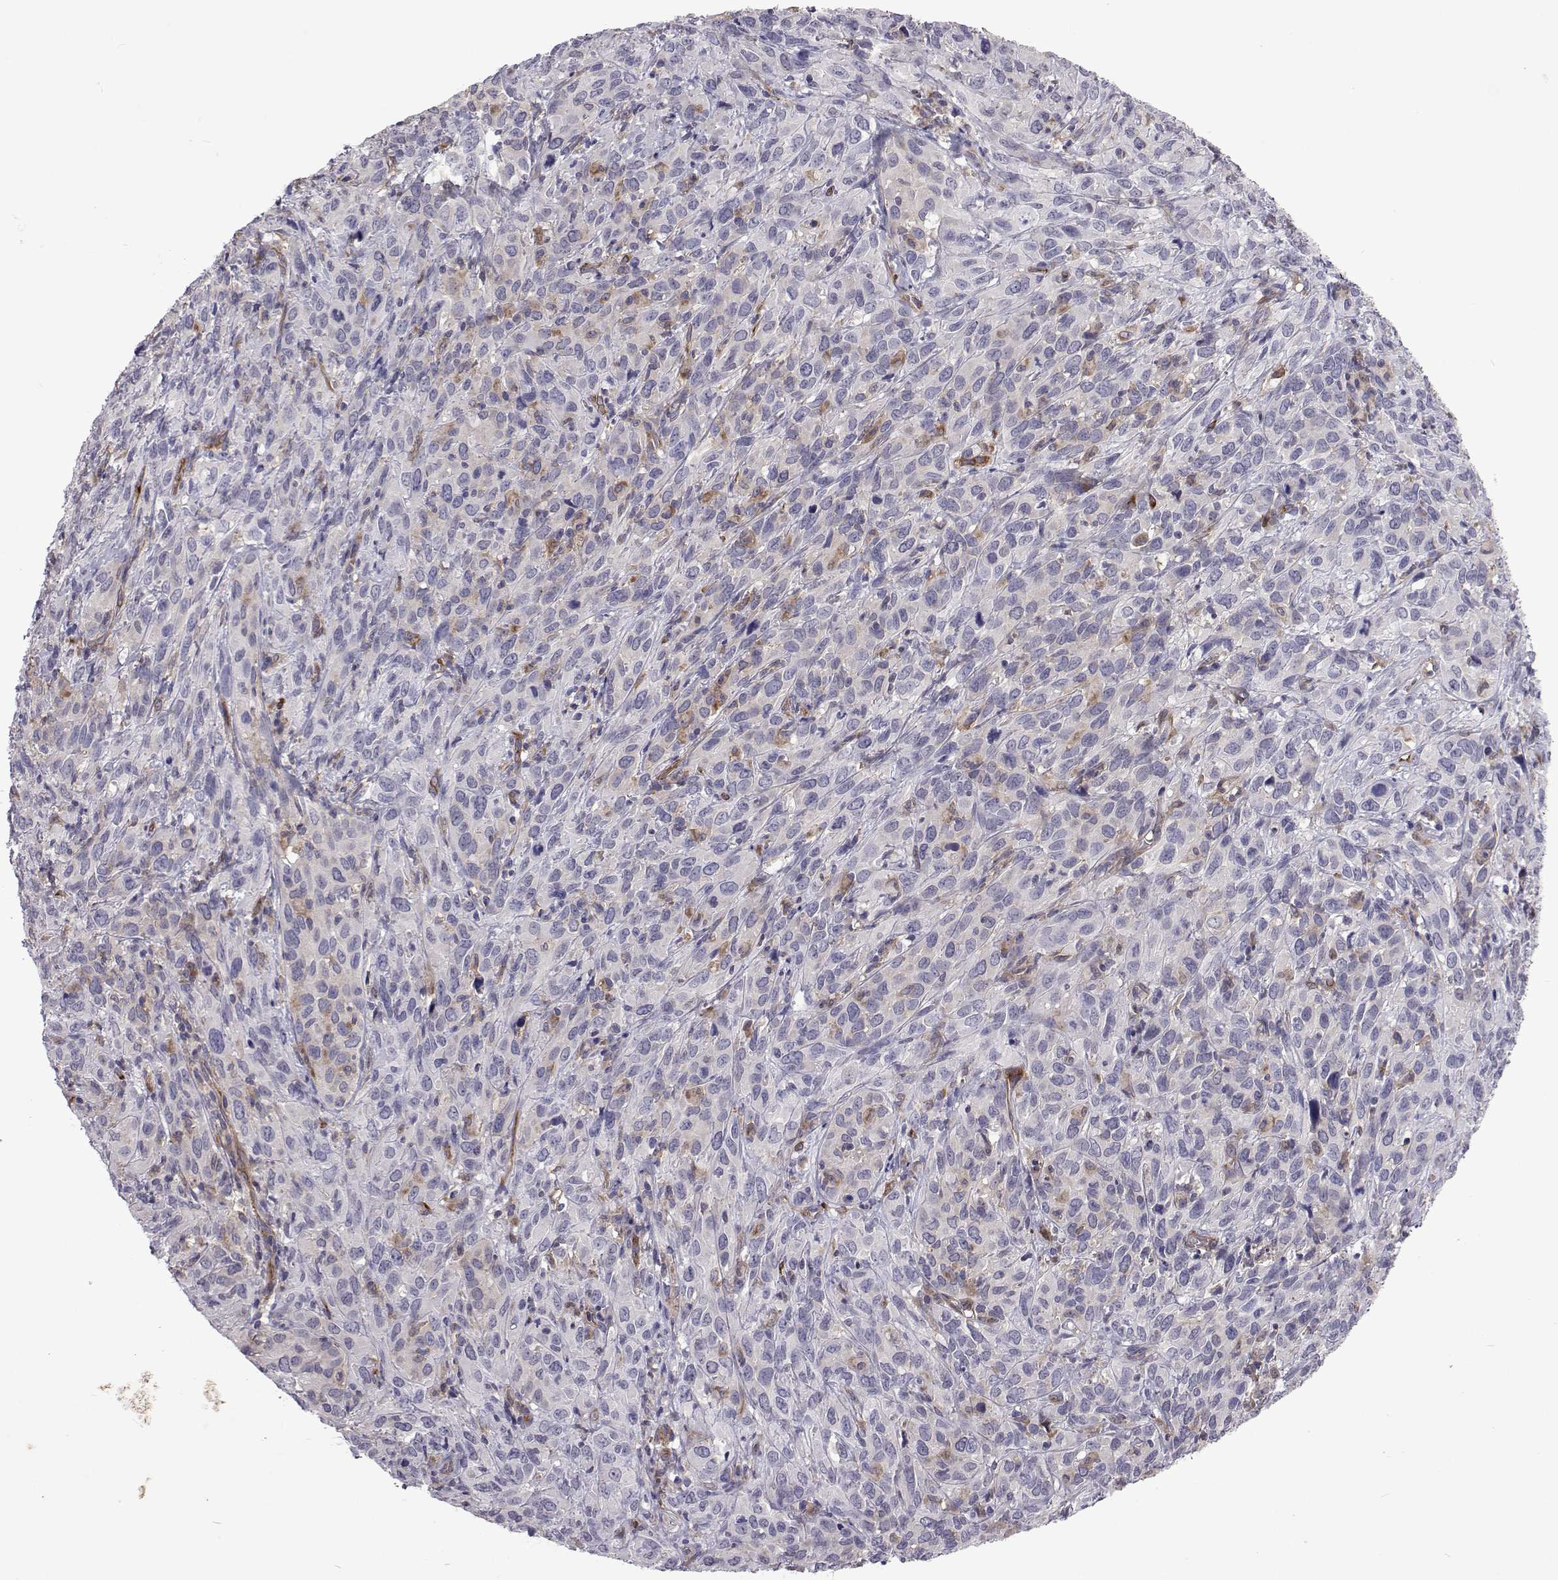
{"staining": {"intensity": "negative", "quantity": "none", "location": "none"}, "tissue": "cervical cancer", "cell_type": "Tumor cells", "image_type": "cancer", "snomed": [{"axis": "morphology", "description": "Squamous cell carcinoma, NOS"}, {"axis": "topography", "description": "Cervix"}], "caption": "Immunohistochemical staining of cervical squamous cell carcinoma exhibits no significant staining in tumor cells.", "gene": "TCF15", "patient": {"sex": "female", "age": 51}}